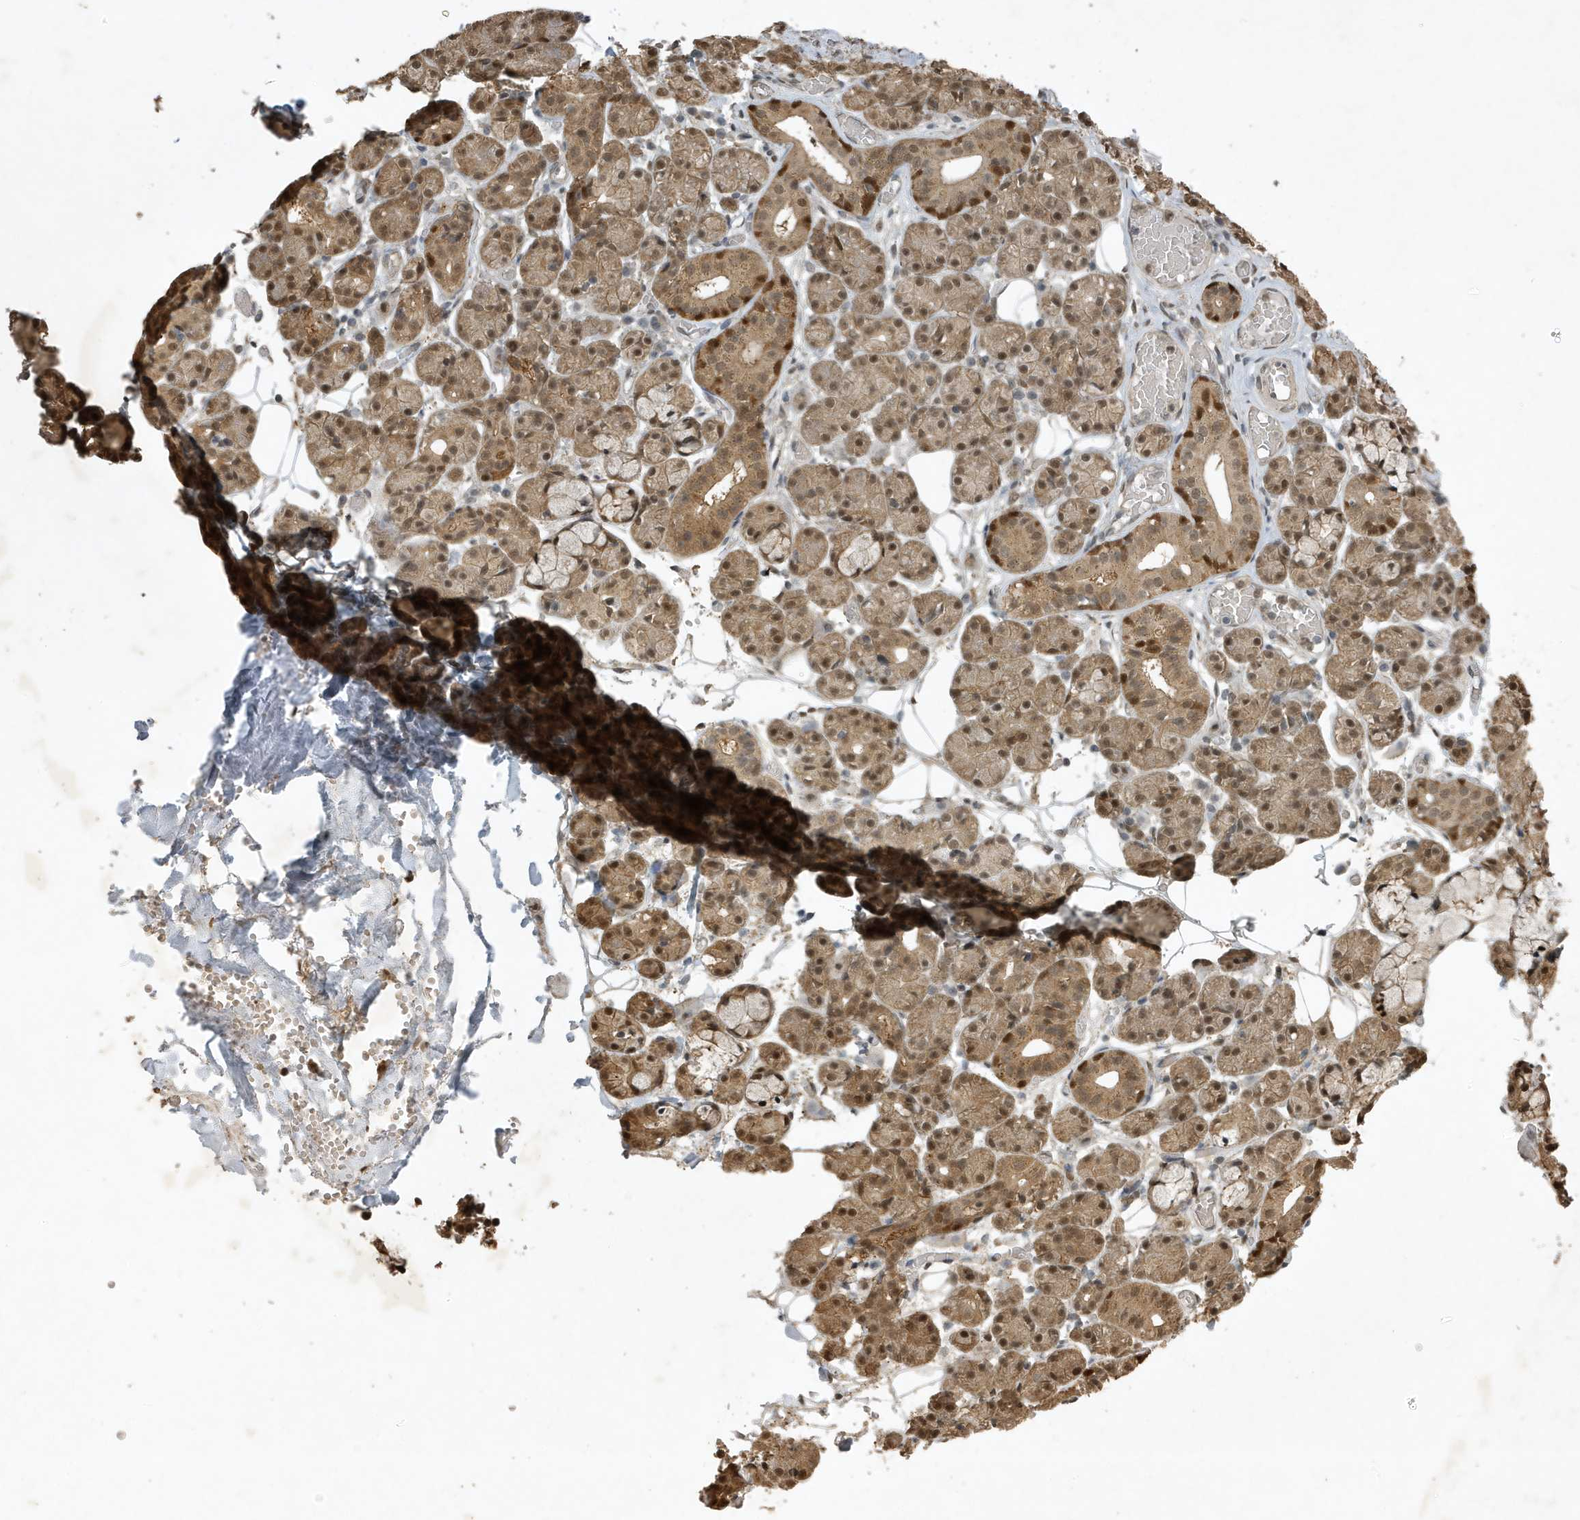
{"staining": {"intensity": "moderate", "quantity": ">75%", "location": "cytoplasmic/membranous,nuclear"}, "tissue": "salivary gland", "cell_type": "Glandular cells", "image_type": "normal", "snomed": [{"axis": "morphology", "description": "Normal tissue, NOS"}, {"axis": "topography", "description": "Salivary gland"}], "caption": "The image shows immunohistochemical staining of normal salivary gland. There is moderate cytoplasmic/membranous,nuclear positivity is identified in approximately >75% of glandular cells.", "gene": "HSPA1A", "patient": {"sex": "male", "age": 63}}